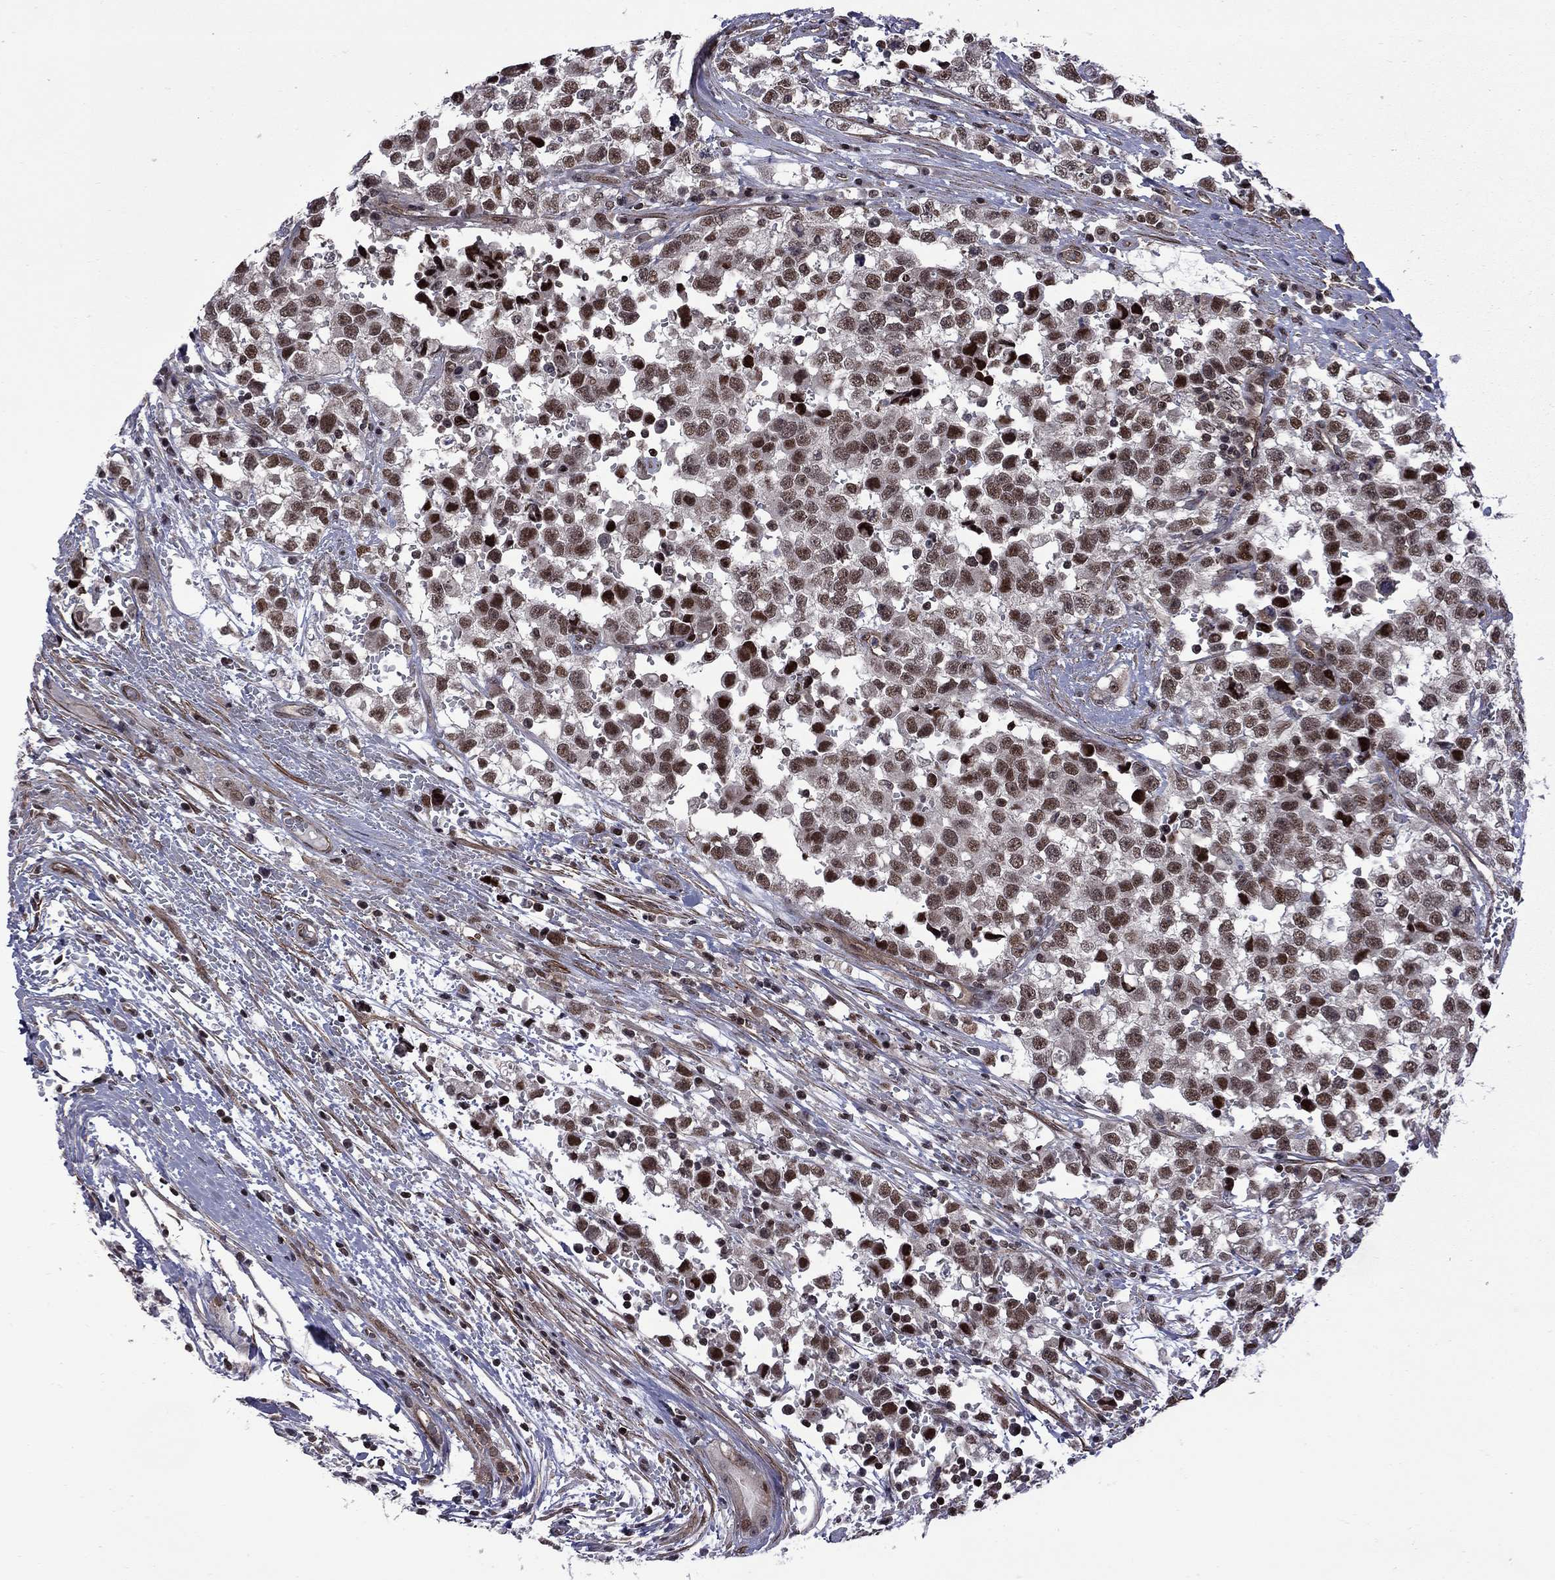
{"staining": {"intensity": "strong", "quantity": ">75%", "location": "nuclear"}, "tissue": "testis cancer", "cell_type": "Tumor cells", "image_type": "cancer", "snomed": [{"axis": "morphology", "description": "Seminoma, NOS"}, {"axis": "topography", "description": "Testis"}], "caption": "Approximately >75% of tumor cells in seminoma (testis) exhibit strong nuclear protein positivity as visualized by brown immunohistochemical staining.", "gene": "BRF1", "patient": {"sex": "male", "age": 34}}